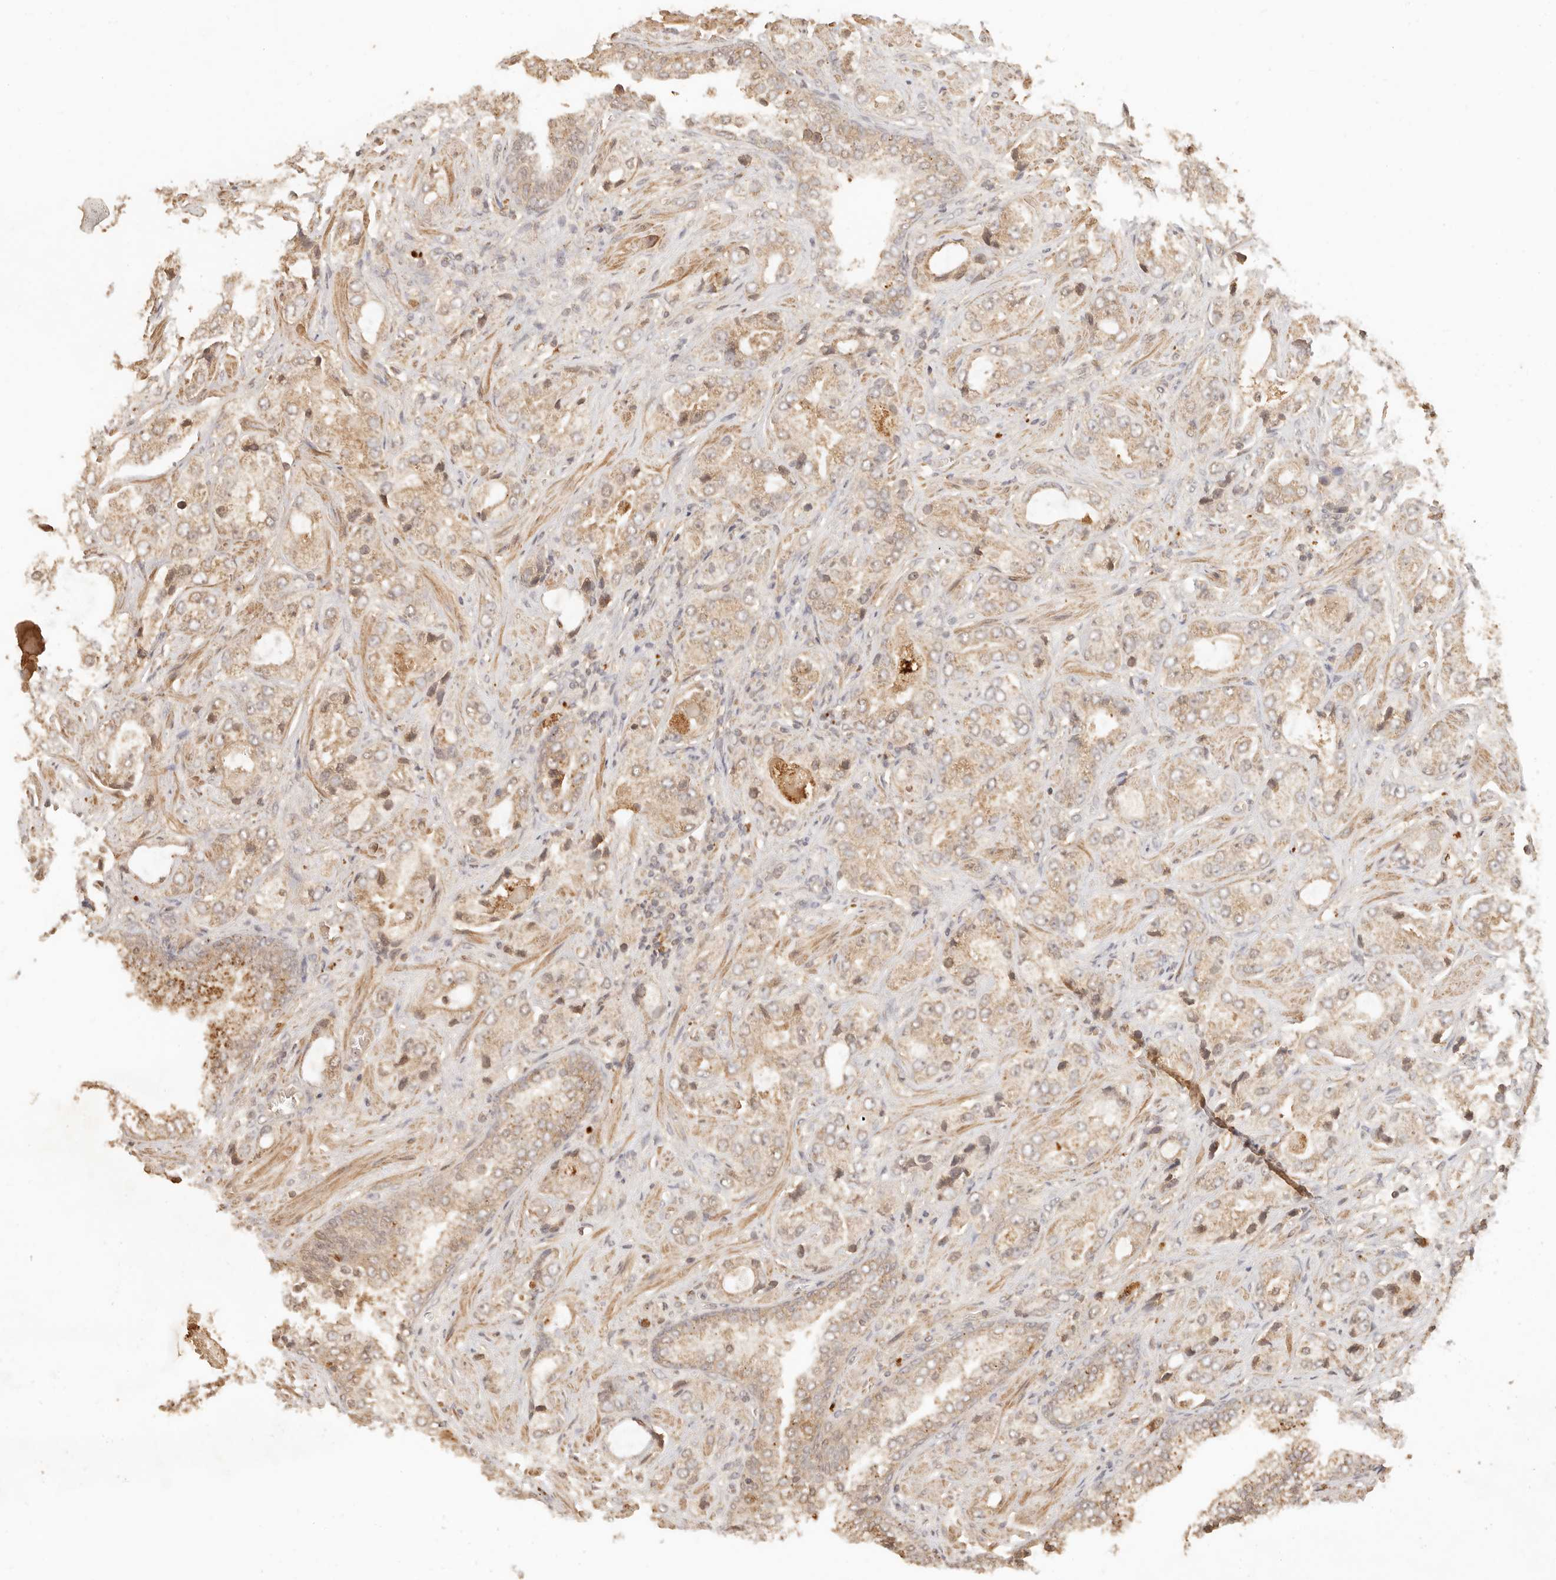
{"staining": {"intensity": "weak", "quantity": "25%-75%", "location": "cytoplasmic/membranous"}, "tissue": "prostate cancer", "cell_type": "Tumor cells", "image_type": "cancer", "snomed": [{"axis": "morphology", "description": "Normal tissue, NOS"}, {"axis": "morphology", "description": "Adenocarcinoma, High grade"}, {"axis": "topography", "description": "Prostate"}, {"axis": "topography", "description": "Peripheral nerve tissue"}], "caption": "The immunohistochemical stain labels weak cytoplasmic/membranous expression in tumor cells of prostate adenocarcinoma (high-grade) tissue.", "gene": "INTS11", "patient": {"sex": "male", "age": 59}}